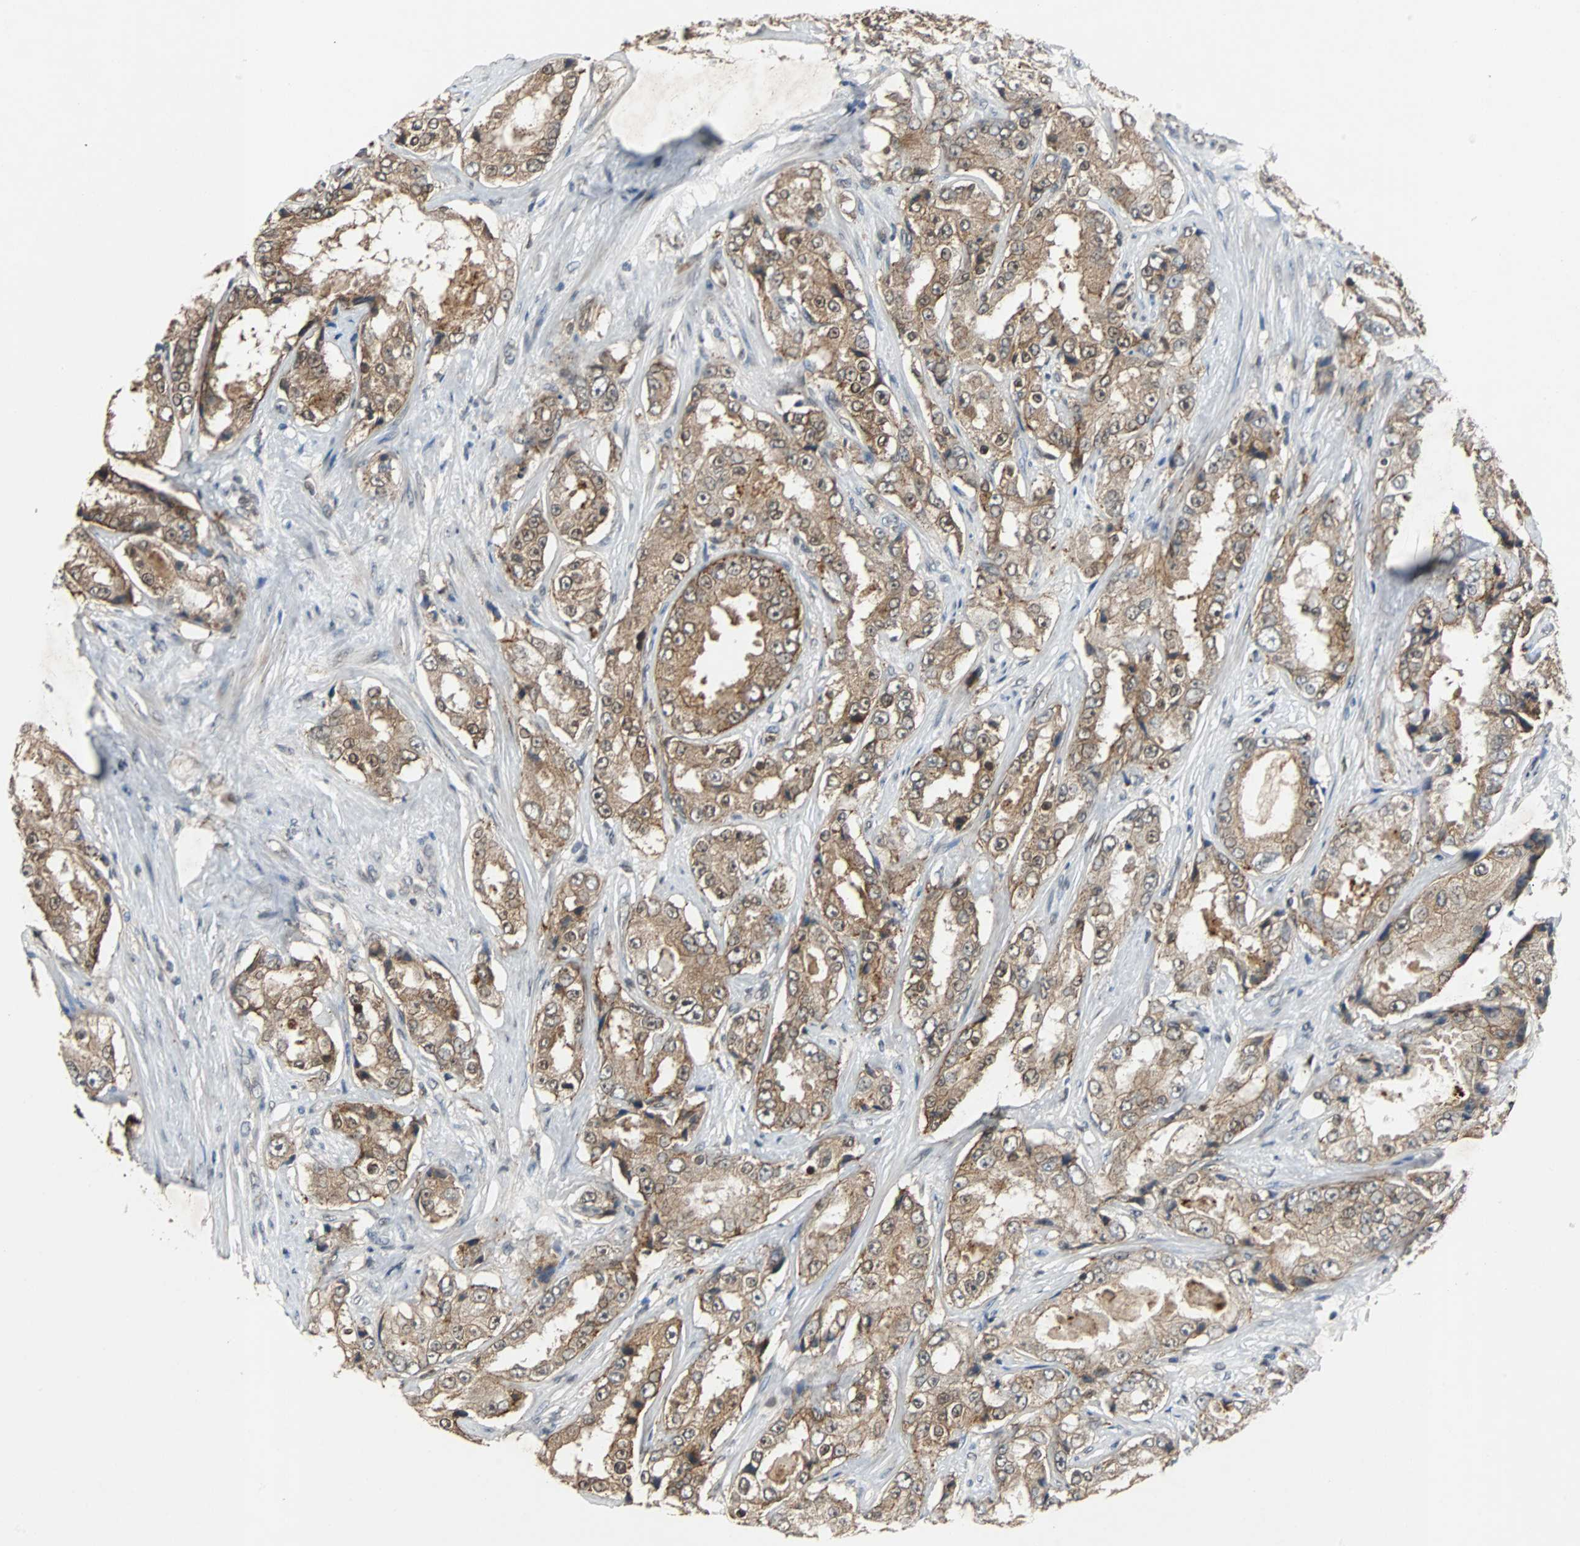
{"staining": {"intensity": "moderate", "quantity": ">75%", "location": "cytoplasmic/membranous"}, "tissue": "prostate cancer", "cell_type": "Tumor cells", "image_type": "cancer", "snomed": [{"axis": "morphology", "description": "Adenocarcinoma, High grade"}, {"axis": "topography", "description": "Prostate"}], "caption": "Prostate high-grade adenocarcinoma stained for a protein shows moderate cytoplasmic/membranous positivity in tumor cells.", "gene": "LSR", "patient": {"sex": "male", "age": 73}}